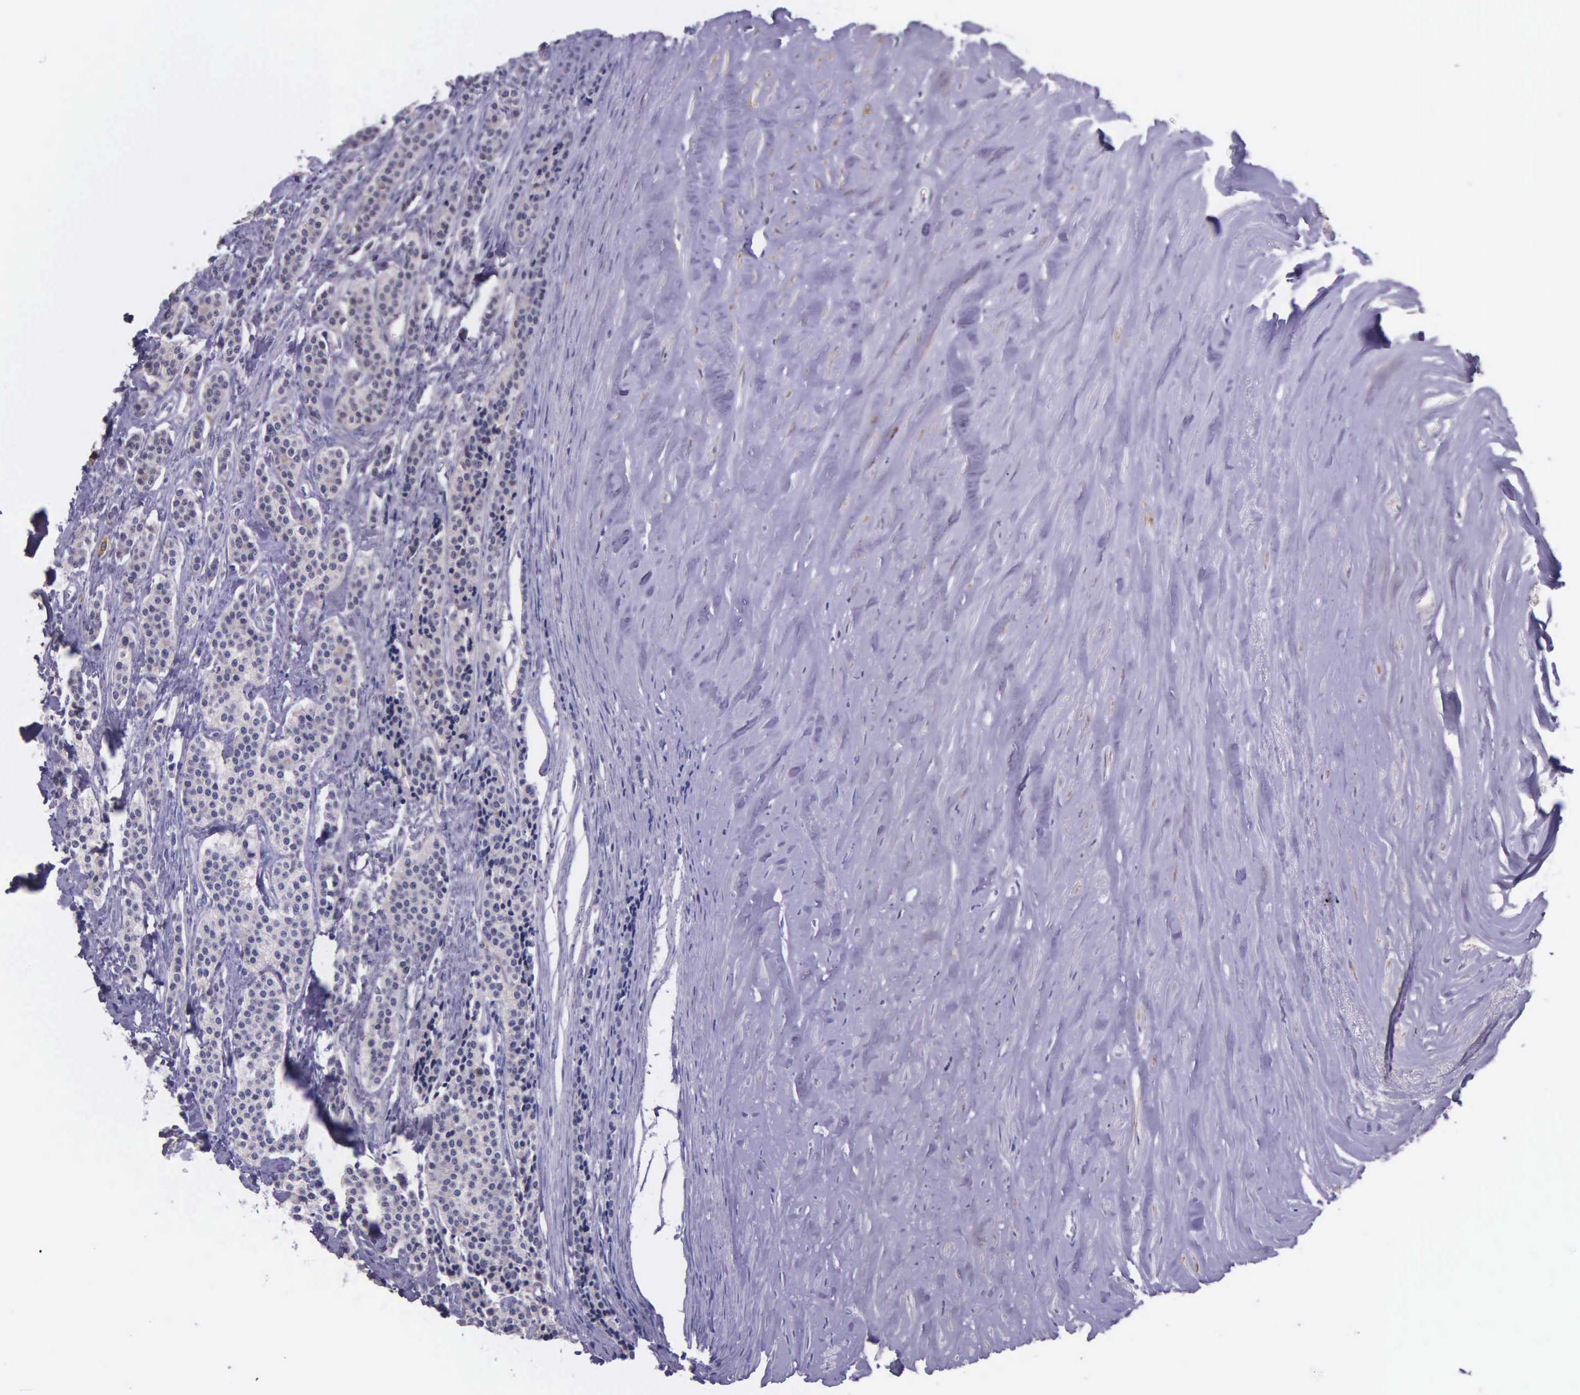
{"staining": {"intensity": "negative", "quantity": "none", "location": "none"}, "tissue": "carcinoid", "cell_type": "Tumor cells", "image_type": "cancer", "snomed": [{"axis": "morphology", "description": "Carcinoid, malignant, NOS"}, {"axis": "topography", "description": "Small intestine"}], "caption": "Immunohistochemistry (IHC) image of neoplastic tissue: malignant carcinoid stained with DAB (3,3'-diaminobenzidine) demonstrates no significant protein positivity in tumor cells. (Immunohistochemistry, brightfield microscopy, high magnification).", "gene": "AHNAK2", "patient": {"sex": "male", "age": 63}}